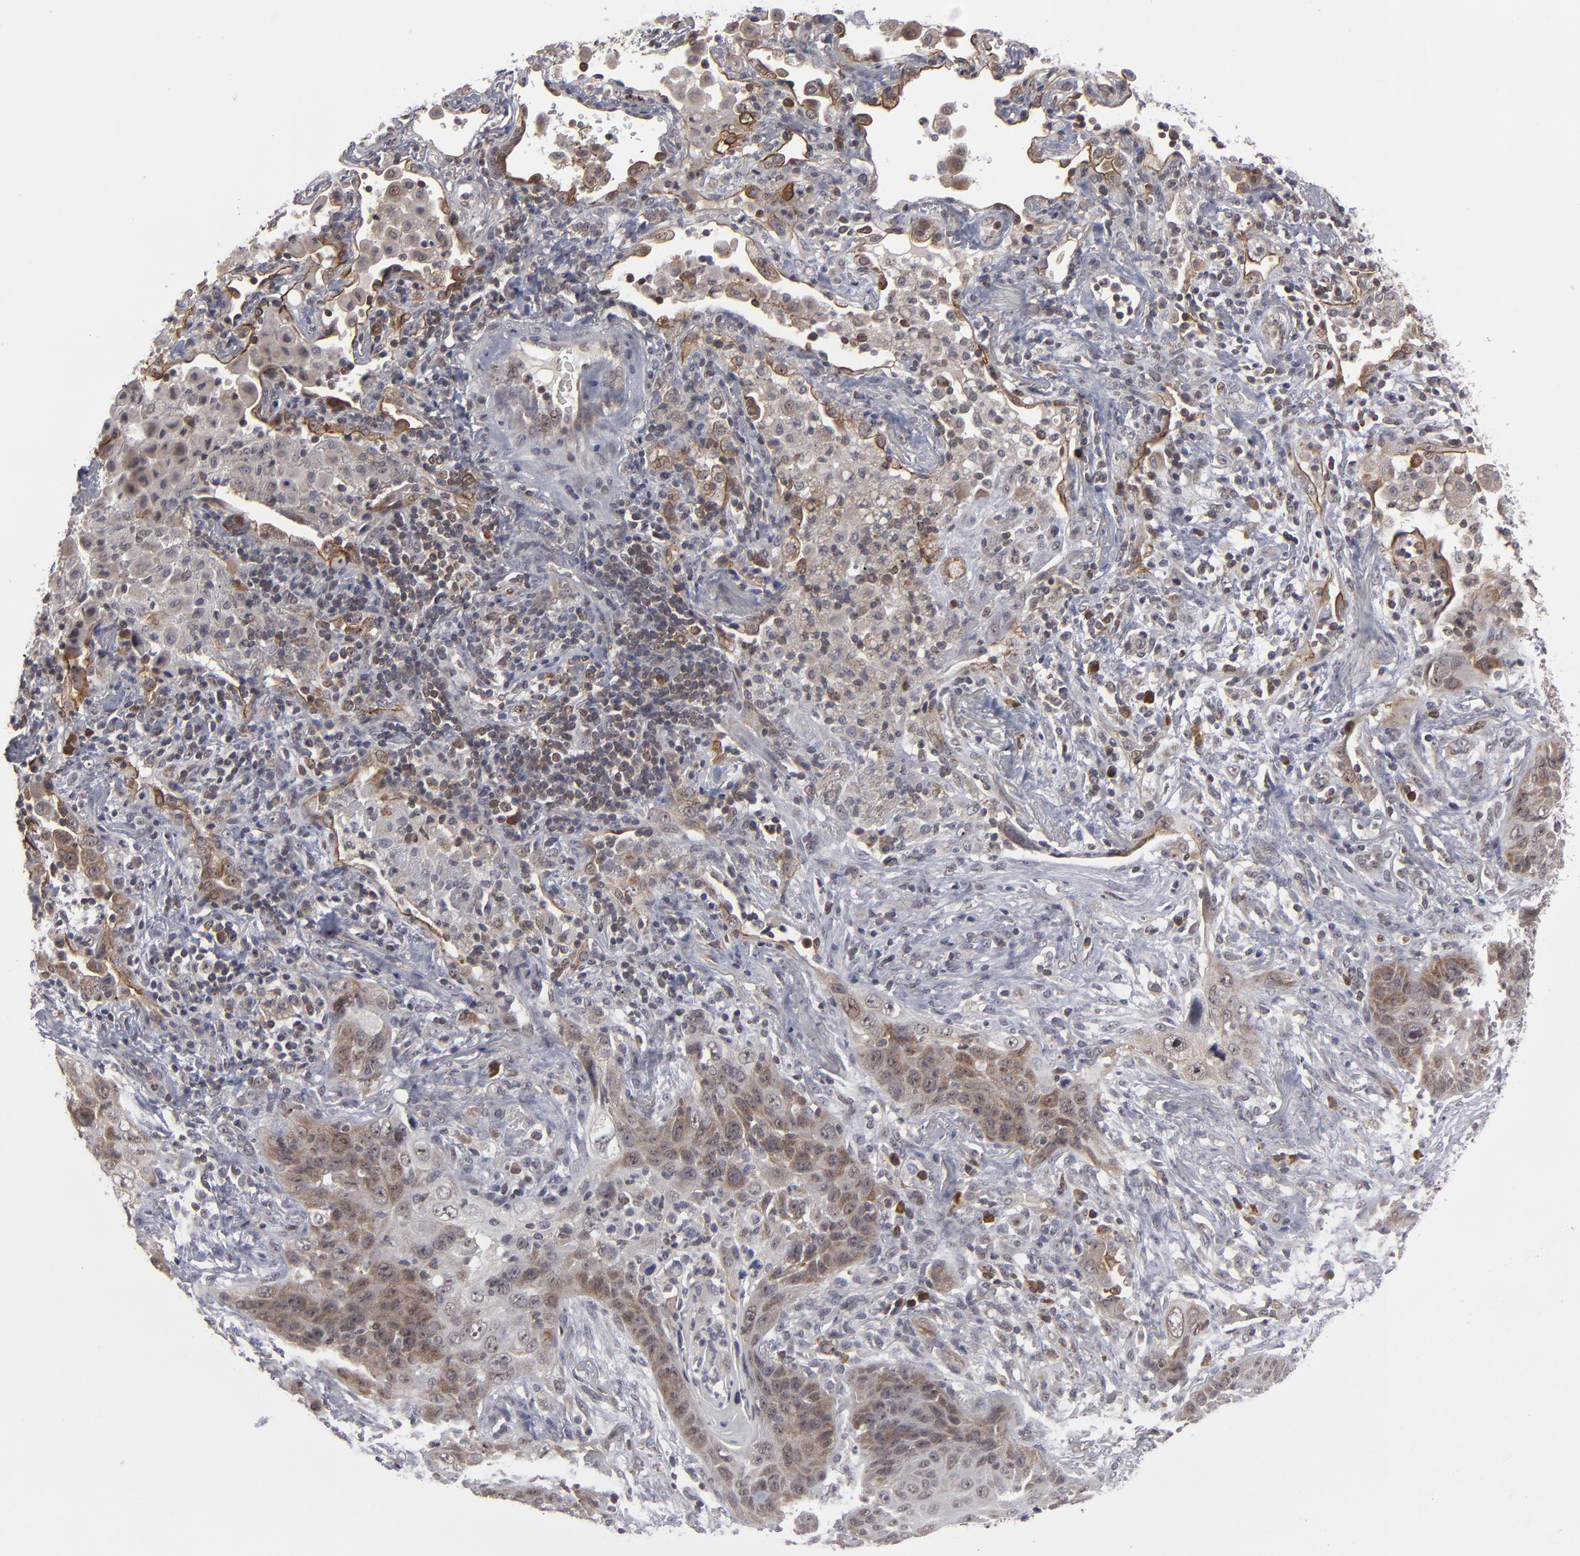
{"staining": {"intensity": "moderate", "quantity": "25%-75%", "location": "cytoplasmic/membranous"}, "tissue": "lung cancer", "cell_type": "Tumor cells", "image_type": "cancer", "snomed": [{"axis": "morphology", "description": "Squamous cell carcinoma, NOS"}, {"axis": "topography", "description": "Lung"}], "caption": "Immunohistochemistry (IHC) (DAB (3,3'-diaminobenzidine)) staining of lung cancer exhibits moderate cytoplasmic/membranous protein expression in about 25%-75% of tumor cells.", "gene": "GLCCI1", "patient": {"sex": "female", "age": 67}}